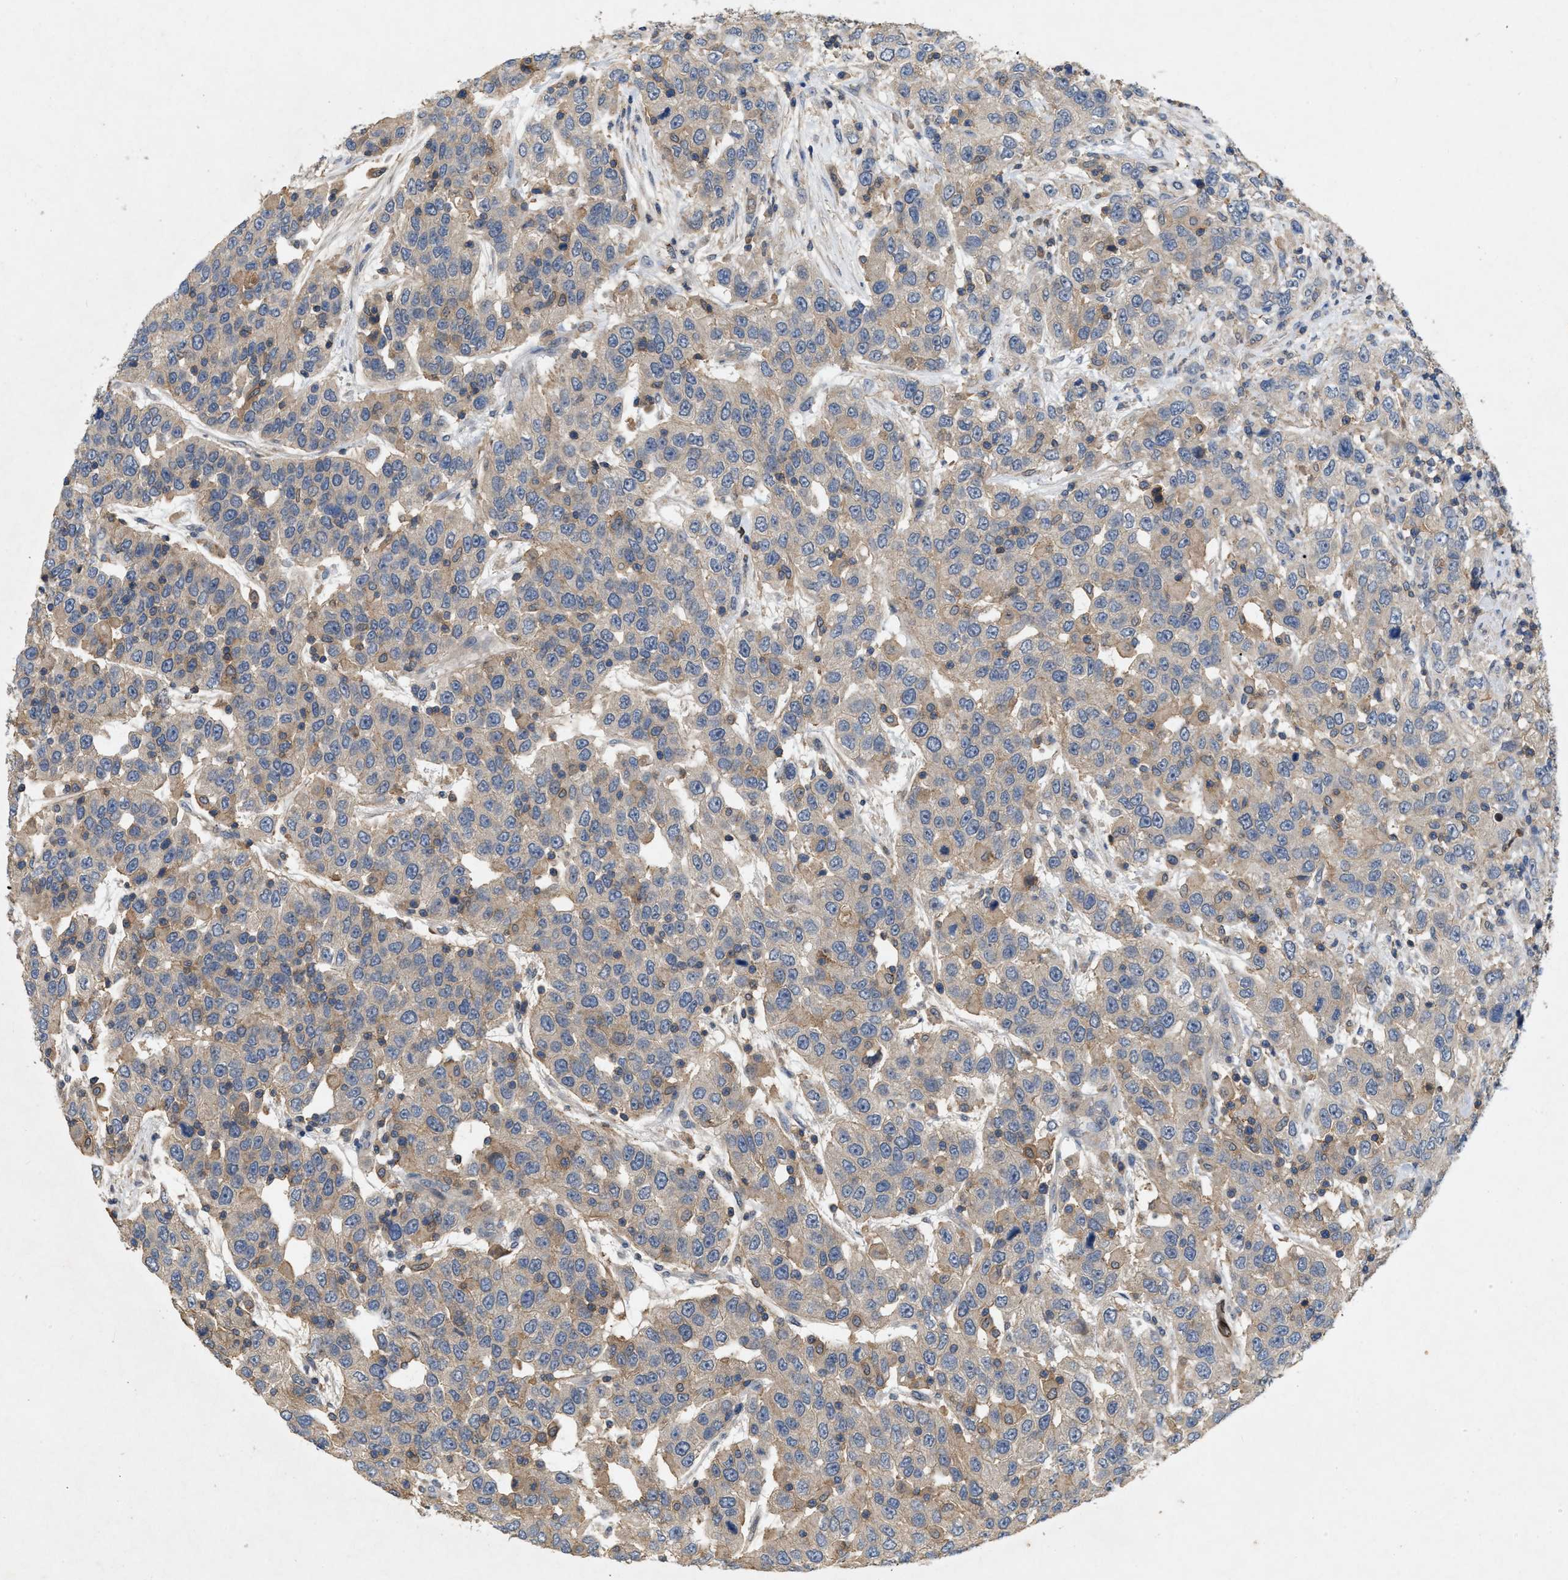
{"staining": {"intensity": "moderate", "quantity": "25%-75%", "location": "cytoplasmic/membranous"}, "tissue": "urothelial cancer", "cell_type": "Tumor cells", "image_type": "cancer", "snomed": [{"axis": "morphology", "description": "Urothelial carcinoma, High grade"}, {"axis": "topography", "description": "Urinary bladder"}], "caption": "Immunohistochemical staining of urothelial cancer exhibits medium levels of moderate cytoplasmic/membranous expression in about 25%-75% of tumor cells. Using DAB (brown) and hematoxylin (blue) stains, captured at high magnification using brightfield microscopy.", "gene": "LPAR2", "patient": {"sex": "female", "age": 80}}